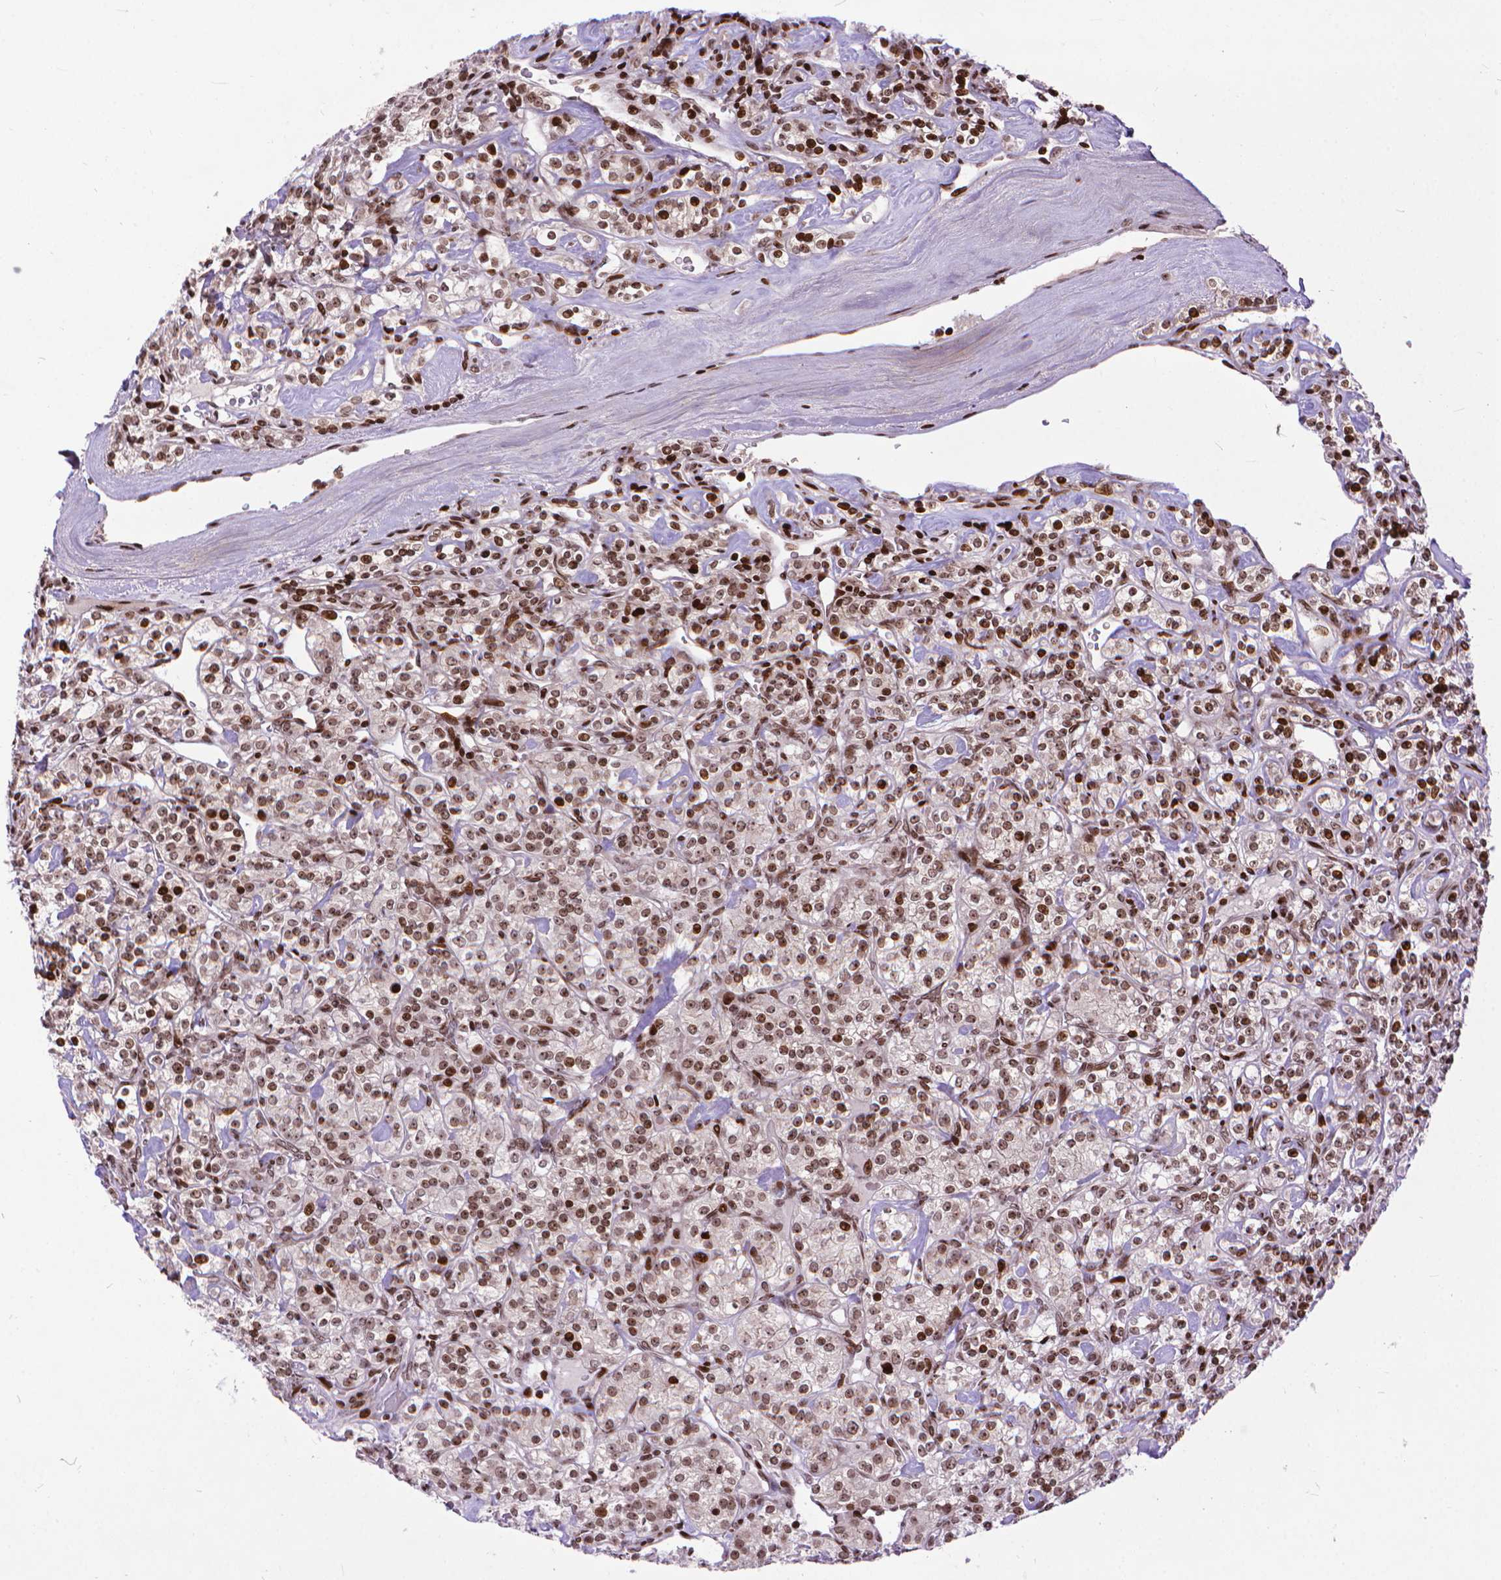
{"staining": {"intensity": "moderate", "quantity": "<25%", "location": "nuclear"}, "tissue": "renal cancer", "cell_type": "Tumor cells", "image_type": "cancer", "snomed": [{"axis": "morphology", "description": "Adenocarcinoma, NOS"}, {"axis": "topography", "description": "Kidney"}], "caption": "Immunohistochemistry histopathology image of renal cancer (adenocarcinoma) stained for a protein (brown), which displays low levels of moderate nuclear staining in approximately <25% of tumor cells.", "gene": "AMER1", "patient": {"sex": "male", "age": 77}}